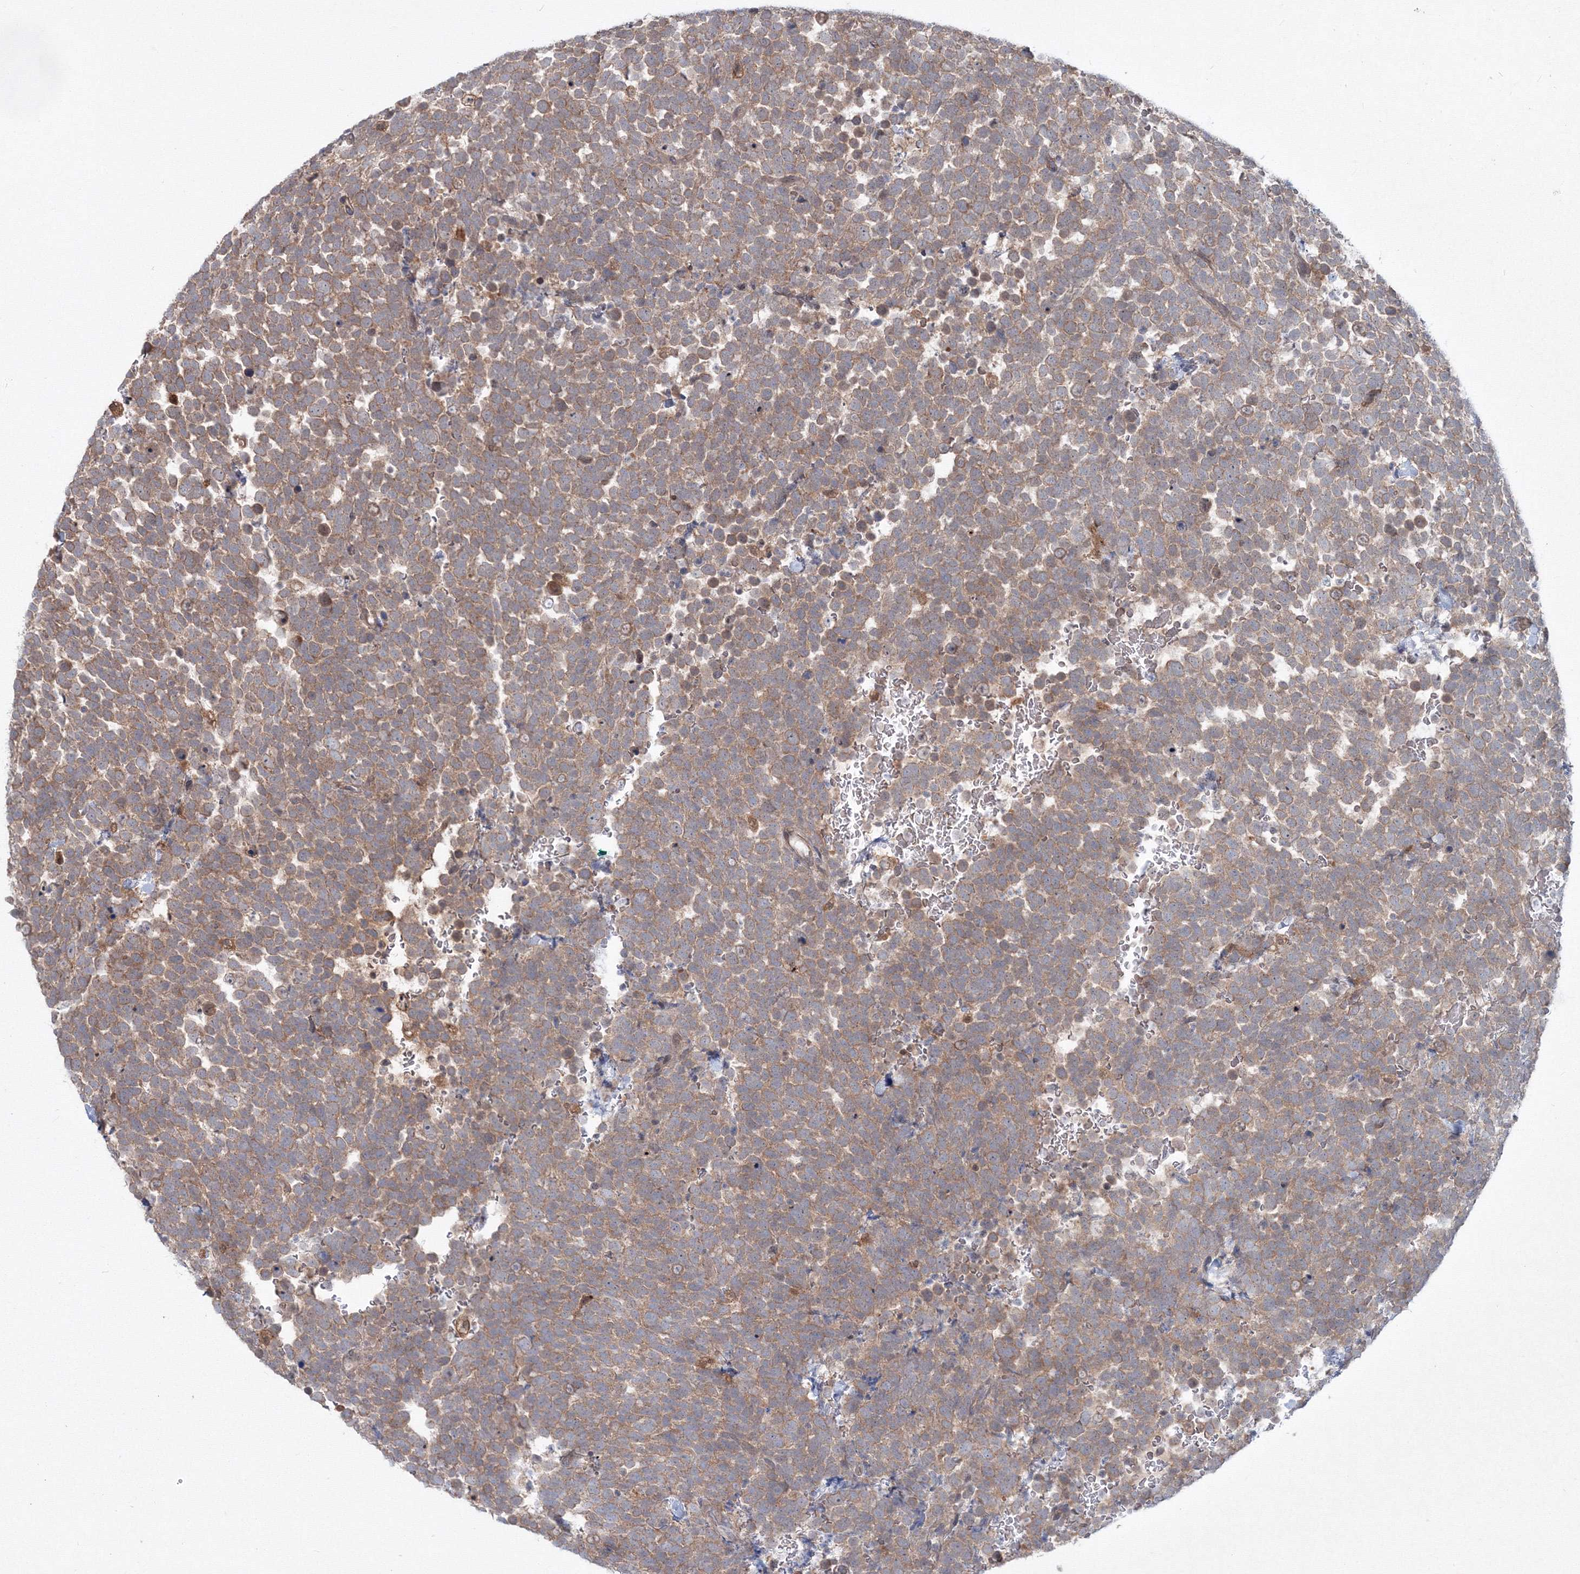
{"staining": {"intensity": "moderate", "quantity": "25%-75%", "location": "cytoplasmic/membranous"}, "tissue": "urothelial cancer", "cell_type": "Tumor cells", "image_type": "cancer", "snomed": [{"axis": "morphology", "description": "Urothelial carcinoma, High grade"}, {"axis": "topography", "description": "Urinary bladder"}], "caption": "This histopathology image displays immunohistochemistry (IHC) staining of urothelial cancer, with medium moderate cytoplasmic/membranous expression in about 25%-75% of tumor cells.", "gene": "MKRN2", "patient": {"sex": "female", "age": 82}}